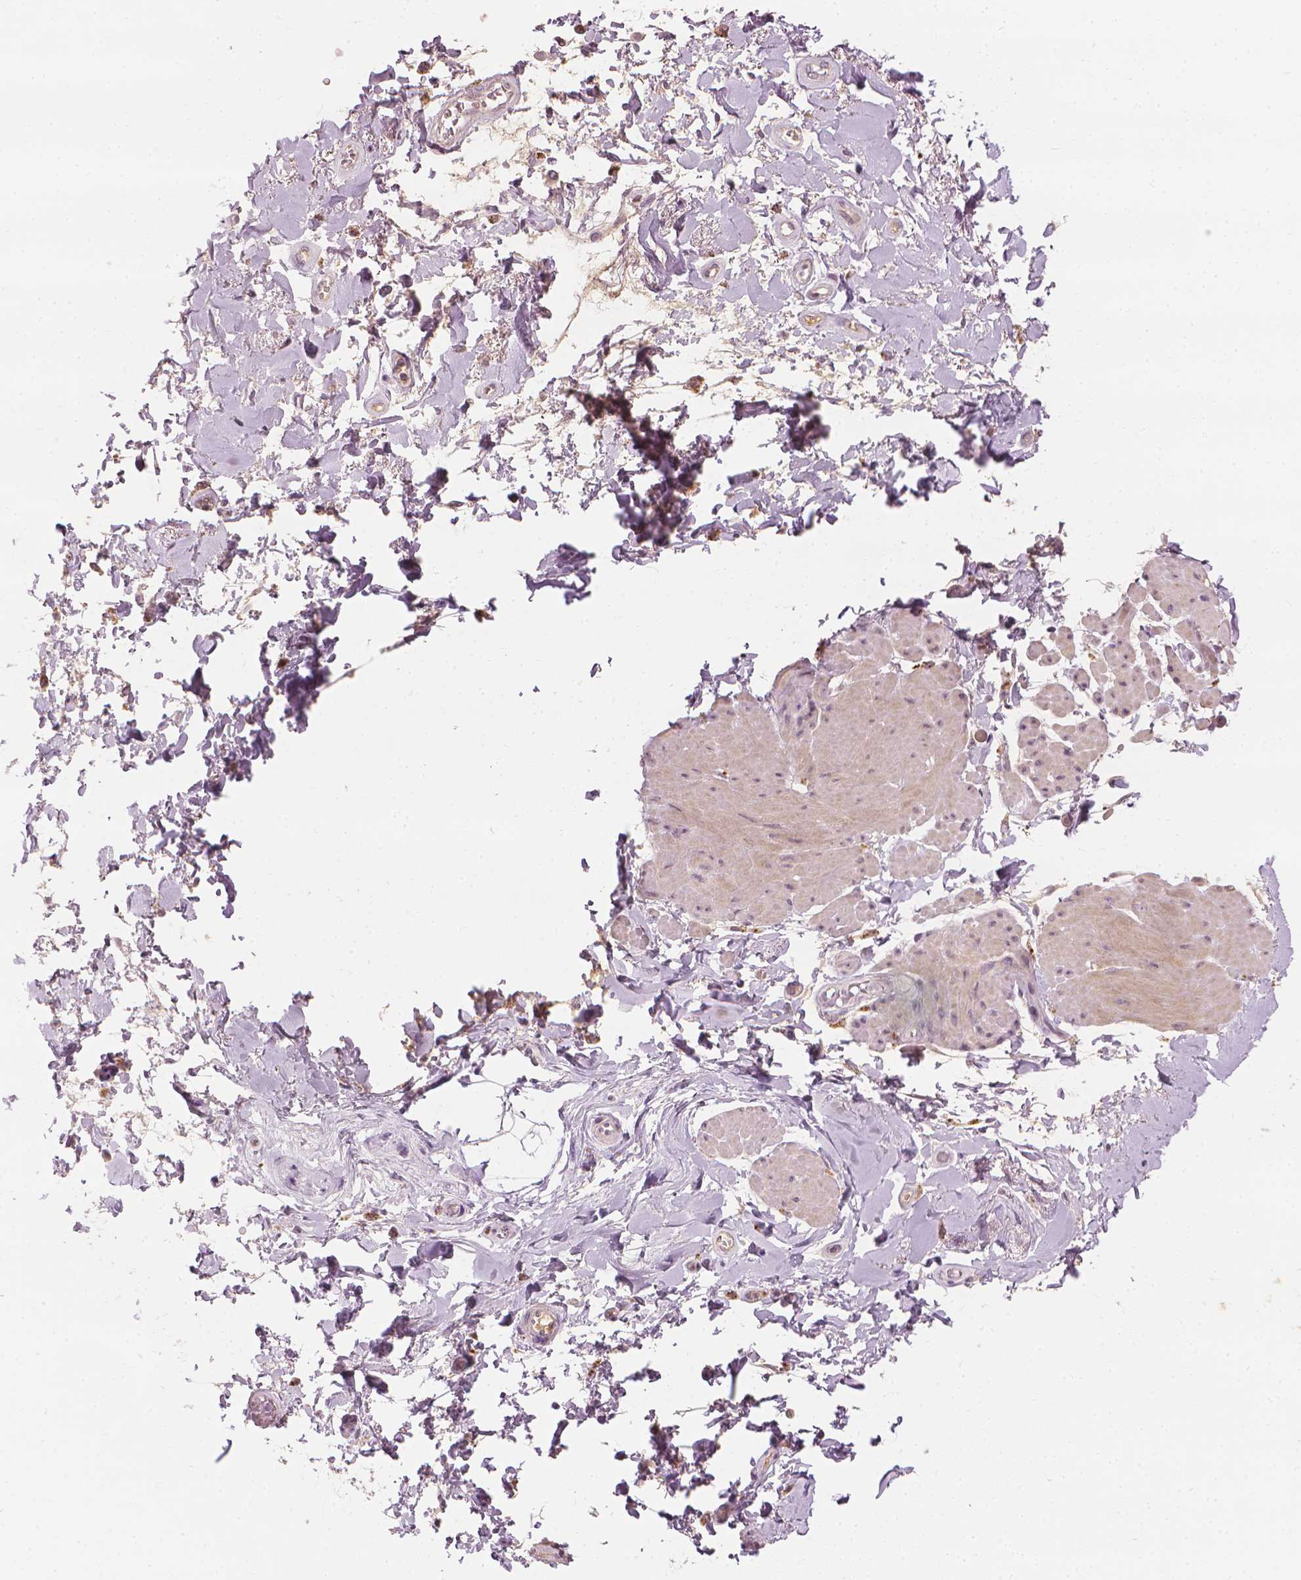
{"staining": {"intensity": "negative", "quantity": "none", "location": "none"}, "tissue": "adipose tissue", "cell_type": "Adipocytes", "image_type": "normal", "snomed": [{"axis": "morphology", "description": "Normal tissue, NOS"}, {"axis": "topography", "description": "Urinary bladder"}, {"axis": "topography", "description": "Peripheral nerve tissue"}], "caption": "This is a histopathology image of immunohistochemistry (IHC) staining of benign adipose tissue, which shows no expression in adipocytes. Nuclei are stained in blue.", "gene": "SAXO2", "patient": {"sex": "female", "age": 60}}